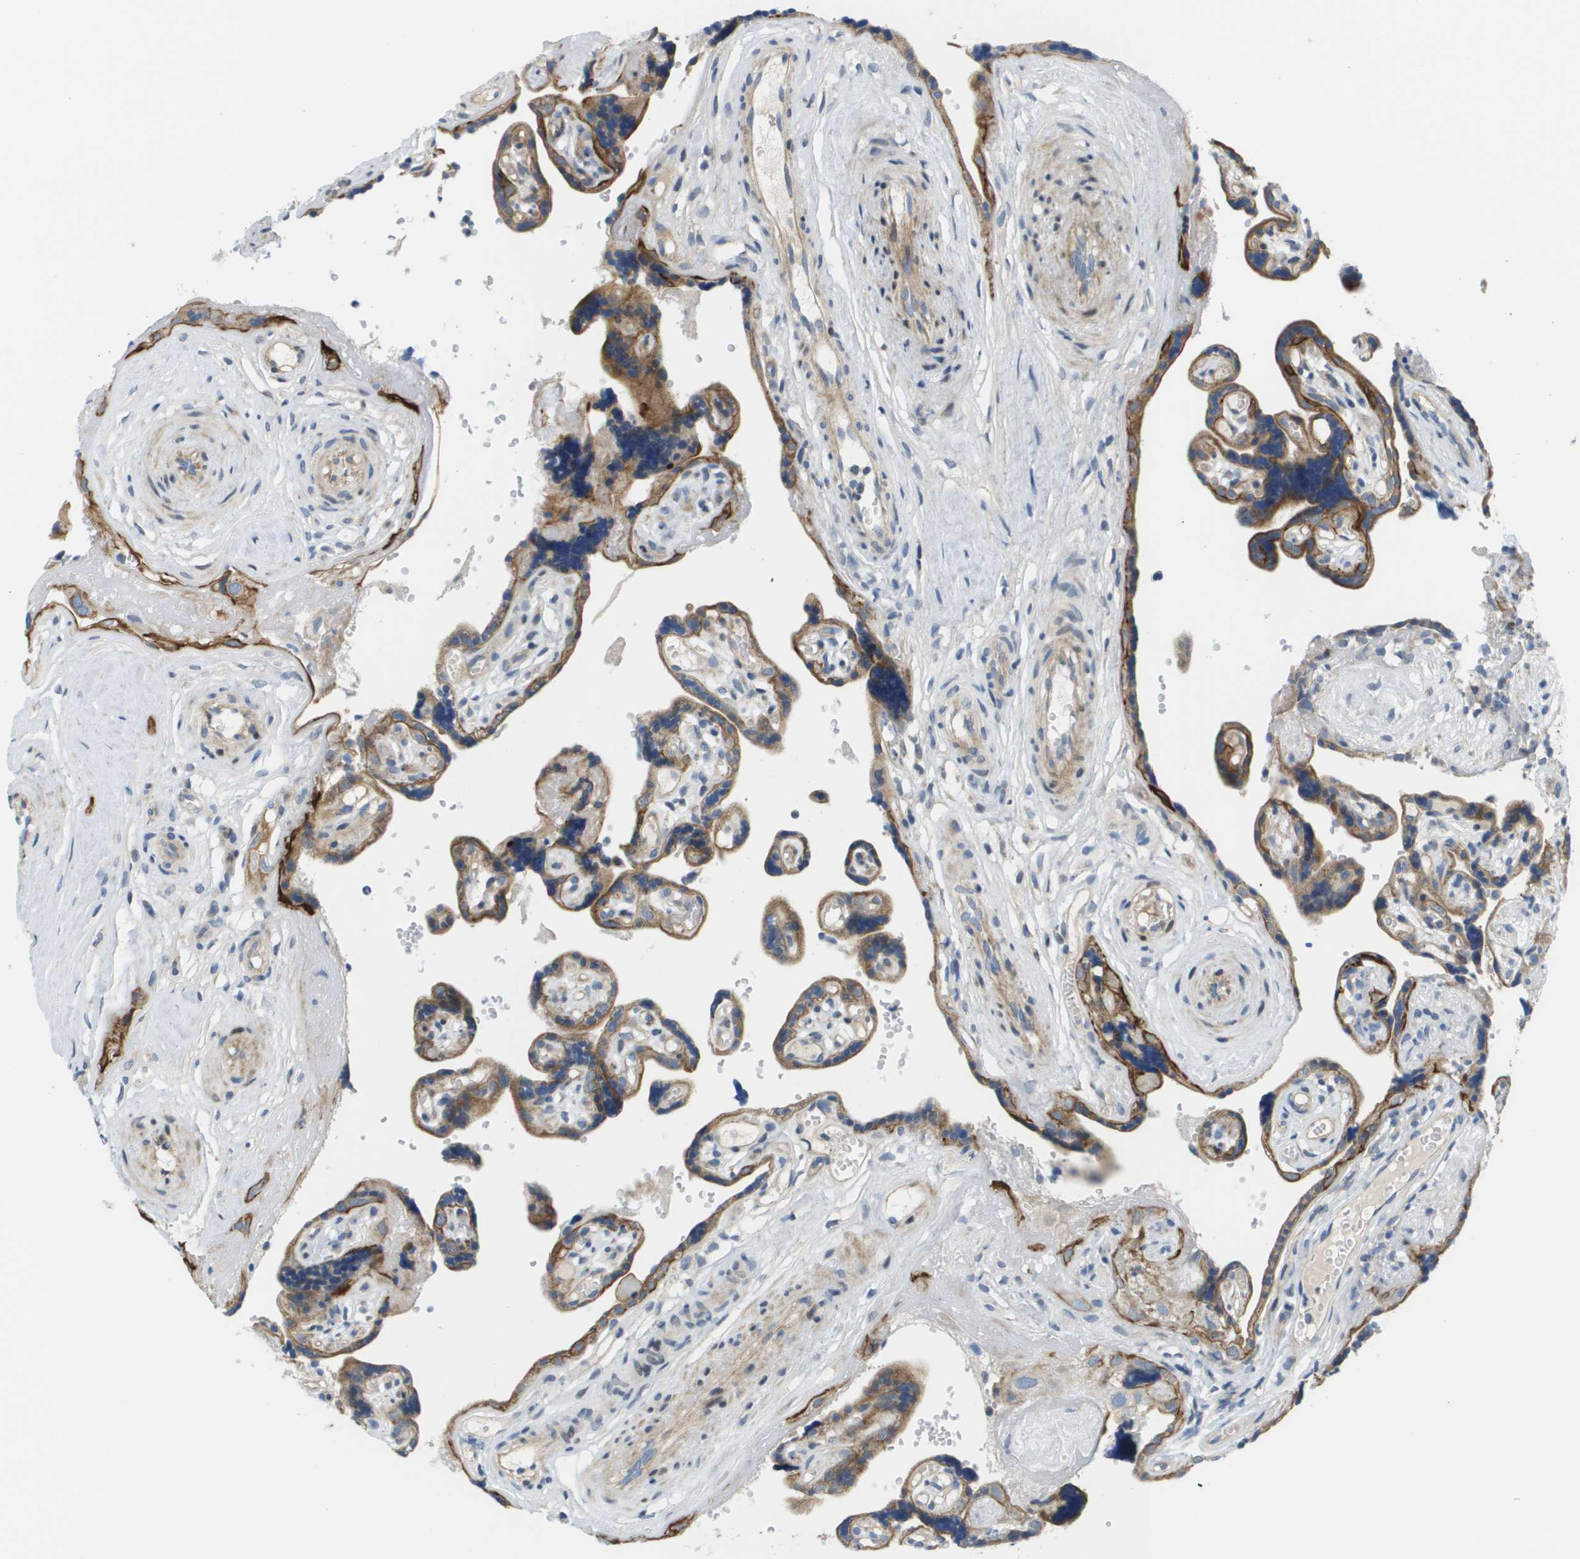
{"staining": {"intensity": "strong", "quantity": "25%-75%", "location": "cytoplasmic/membranous"}, "tissue": "placenta", "cell_type": "Trophoblastic cells", "image_type": "normal", "snomed": [{"axis": "morphology", "description": "Normal tissue, NOS"}, {"axis": "topography", "description": "Placenta"}], "caption": "High-magnification brightfield microscopy of benign placenta stained with DAB (3,3'-diaminobenzidine) (brown) and counterstained with hematoxylin (blue). trophoblastic cells exhibit strong cytoplasmic/membranous staining is identified in about25%-75% of cells.", "gene": "KRT23", "patient": {"sex": "female", "age": 30}}